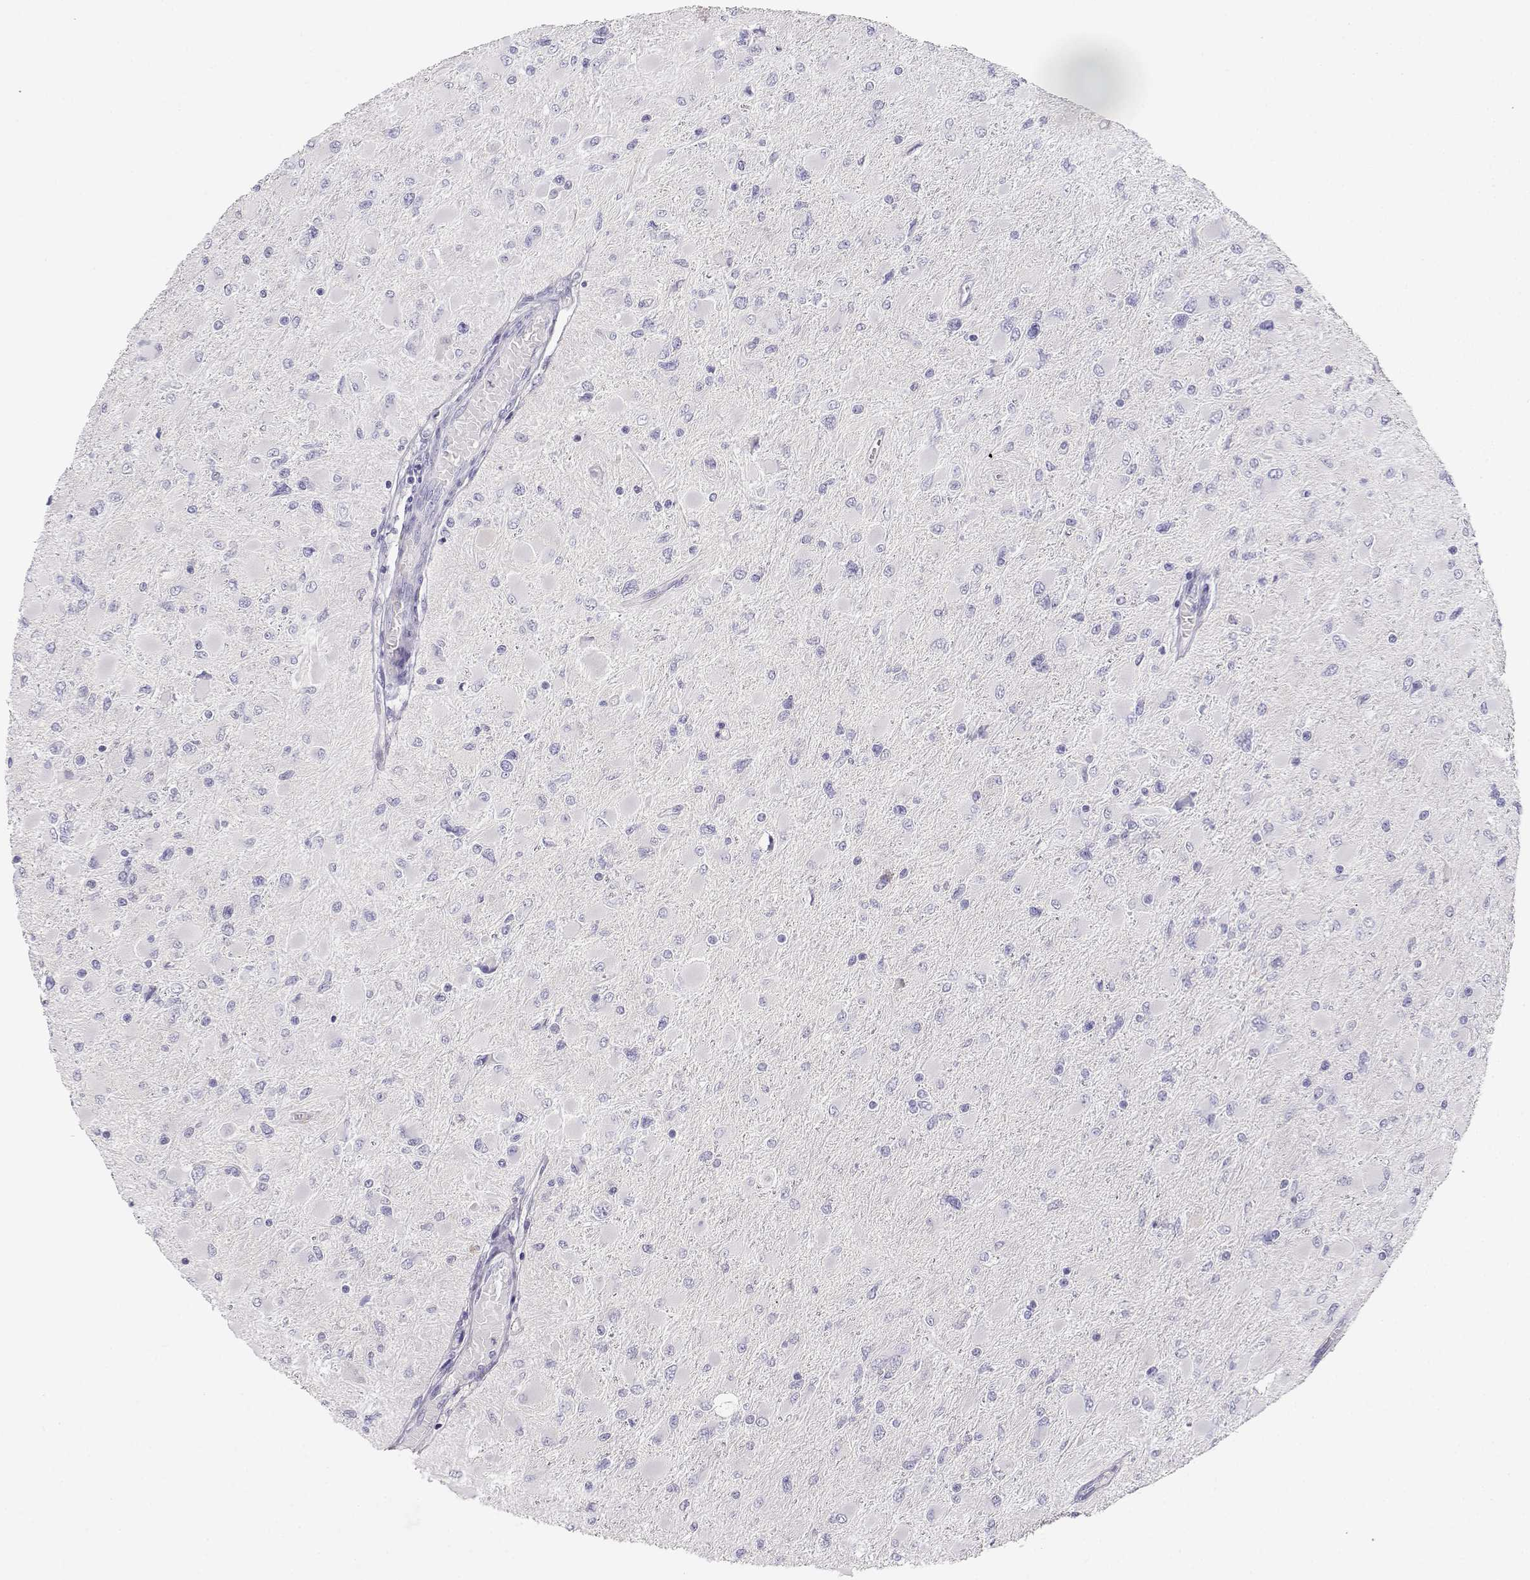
{"staining": {"intensity": "negative", "quantity": "none", "location": "none"}, "tissue": "glioma", "cell_type": "Tumor cells", "image_type": "cancer", "snomed": [{"axis": "morphology", "description": "Glioma, malignant, High grade"}, {"axis": "topography", "description": "Cerebral cortex"}], "caption": "DAB immunohistochemical staining of malignant glioma (high-grade) demonstrates no significant positivity in tumor cells.", "gene": "GPR174", "patient": {"sex": "female", "age": 36}}